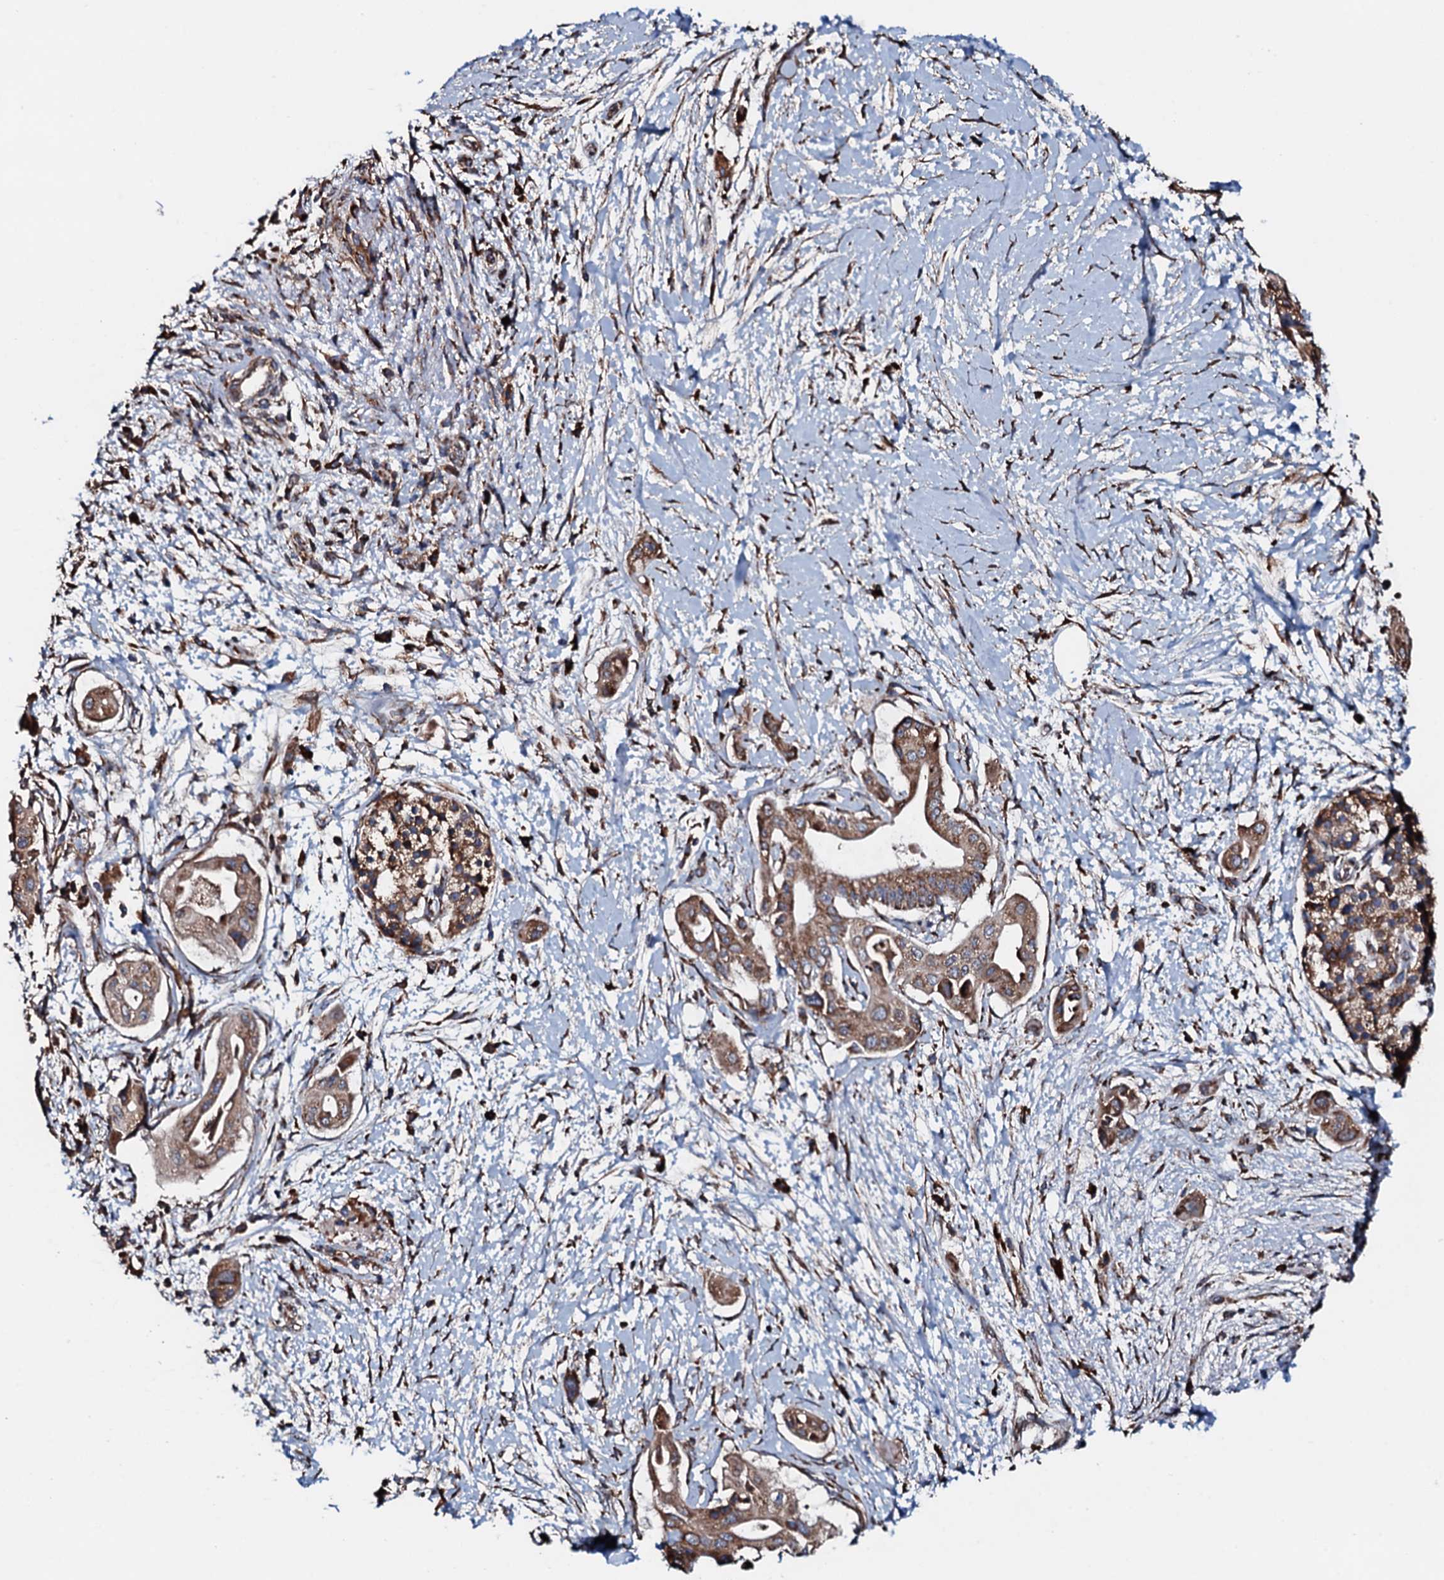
{"staining": {"intensity": "moderate", "quantity": ">75%", "location": "cytoplasmic/membranous"}, "tissue": "pancreatic cancer", "cell_type": "Tumor cells", "image_type": "cancer", "snomed": [{"axis": "morphology", "description": "Adenocarcinoma, NOS"}, {"axis": "topography", "description": "Pancreas"}], "caption": "Immunohistochemical staining of pancreatic cancer (adenocarcinoma) demonstrates medium levels of moderate cytoplasmic/membranous staining in about >75% of tumor cells.", "gene": "RAB12", "patient": {"sex": "male", "age": 68}}